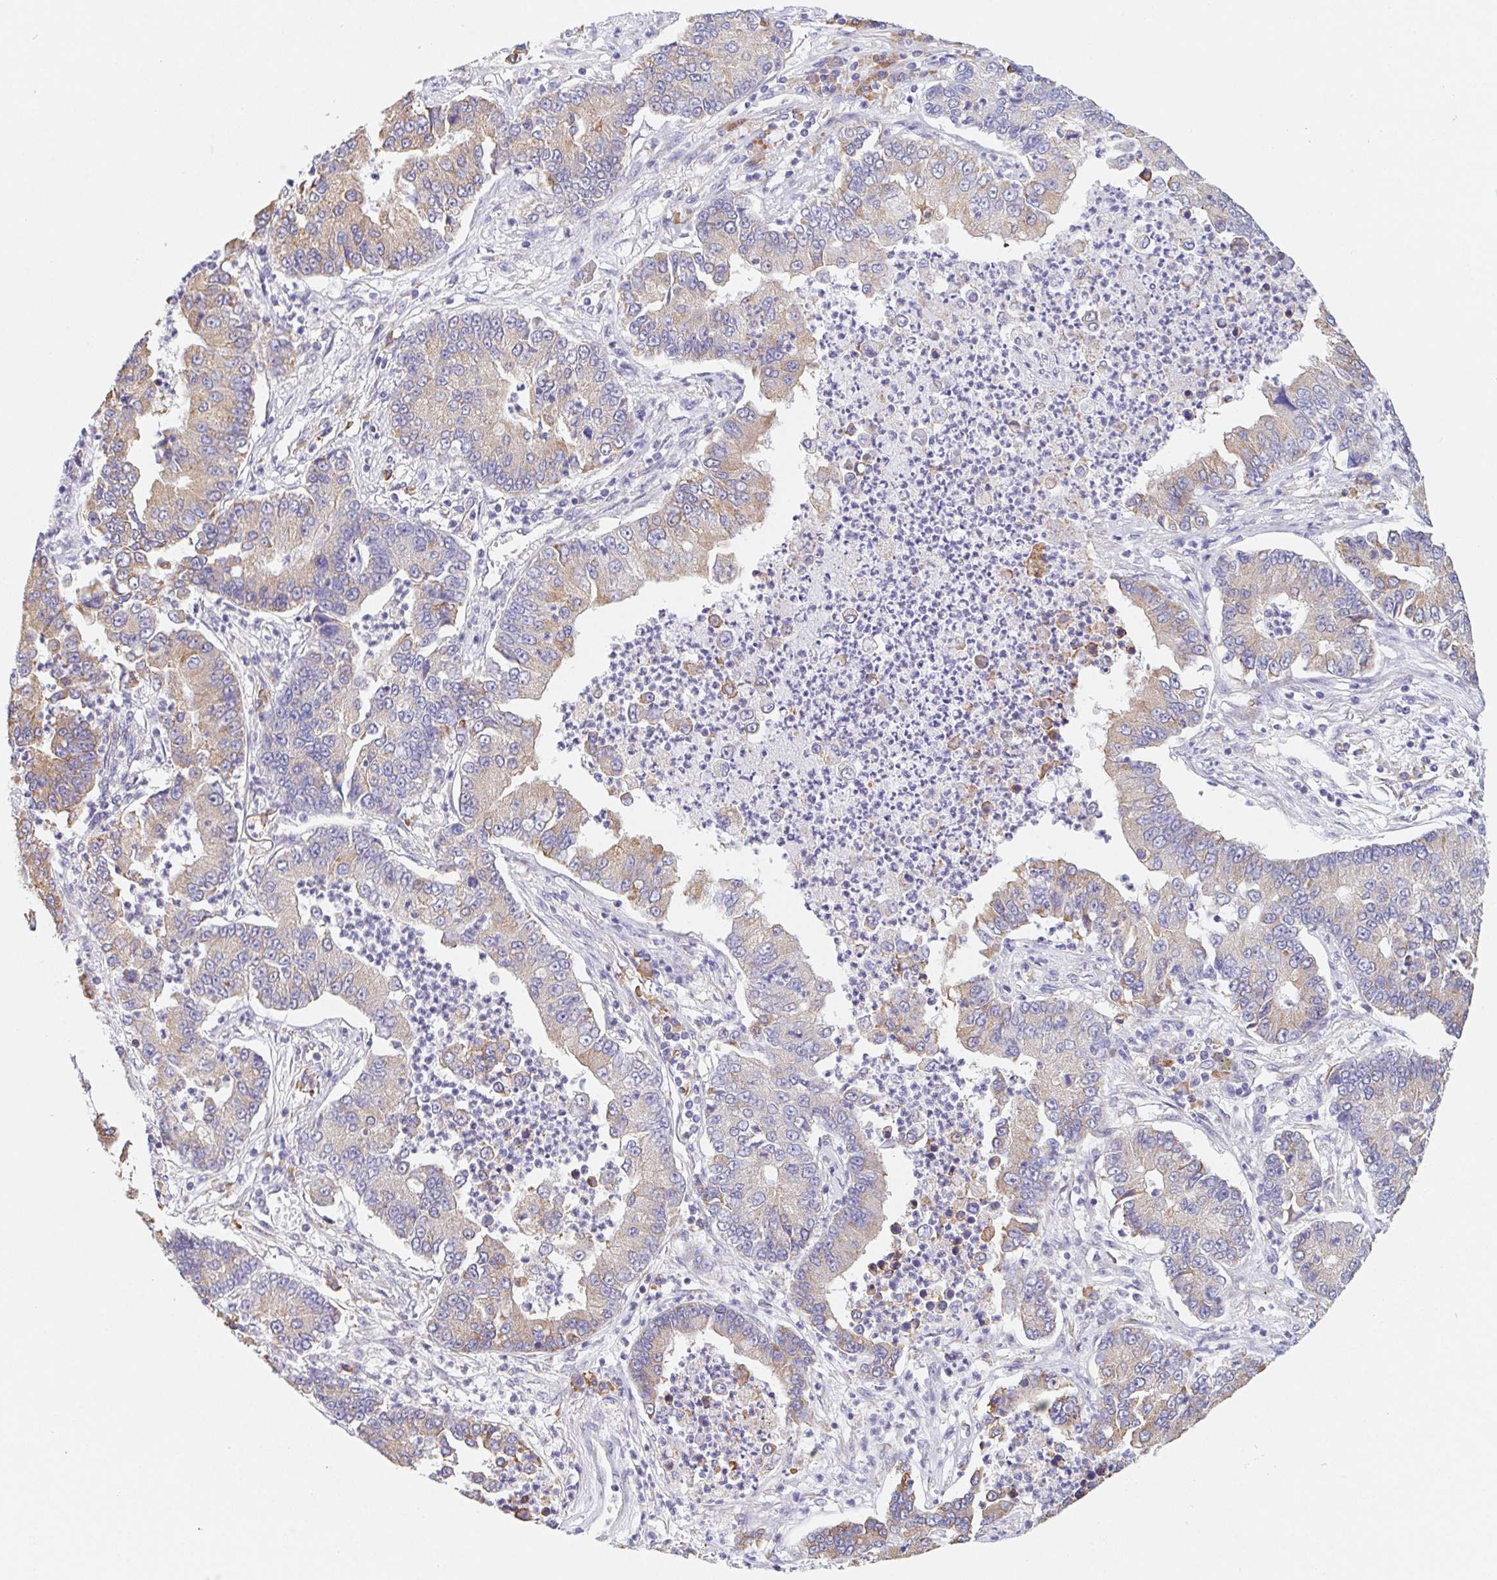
{"staining": {"intensity": "moderate", "quantity": ">75%", "location": "cytoplasmic/membranous"}, "tissue": "lung cancer", "cell_type": "Tumor cells", "image_type": "cancer", "snomed": [{"axis": "morphology", "description": "Adenocarcinoma, NOS"}, {"axis": "topography", "description": "Lung"}], "caption": "A brown stain shows moderate cytoplasmic/membranous staining of a protein in human lung cancer tumor cells.", "gene": "ADAM8", "patient": {"sex": "female", "age": 57}}